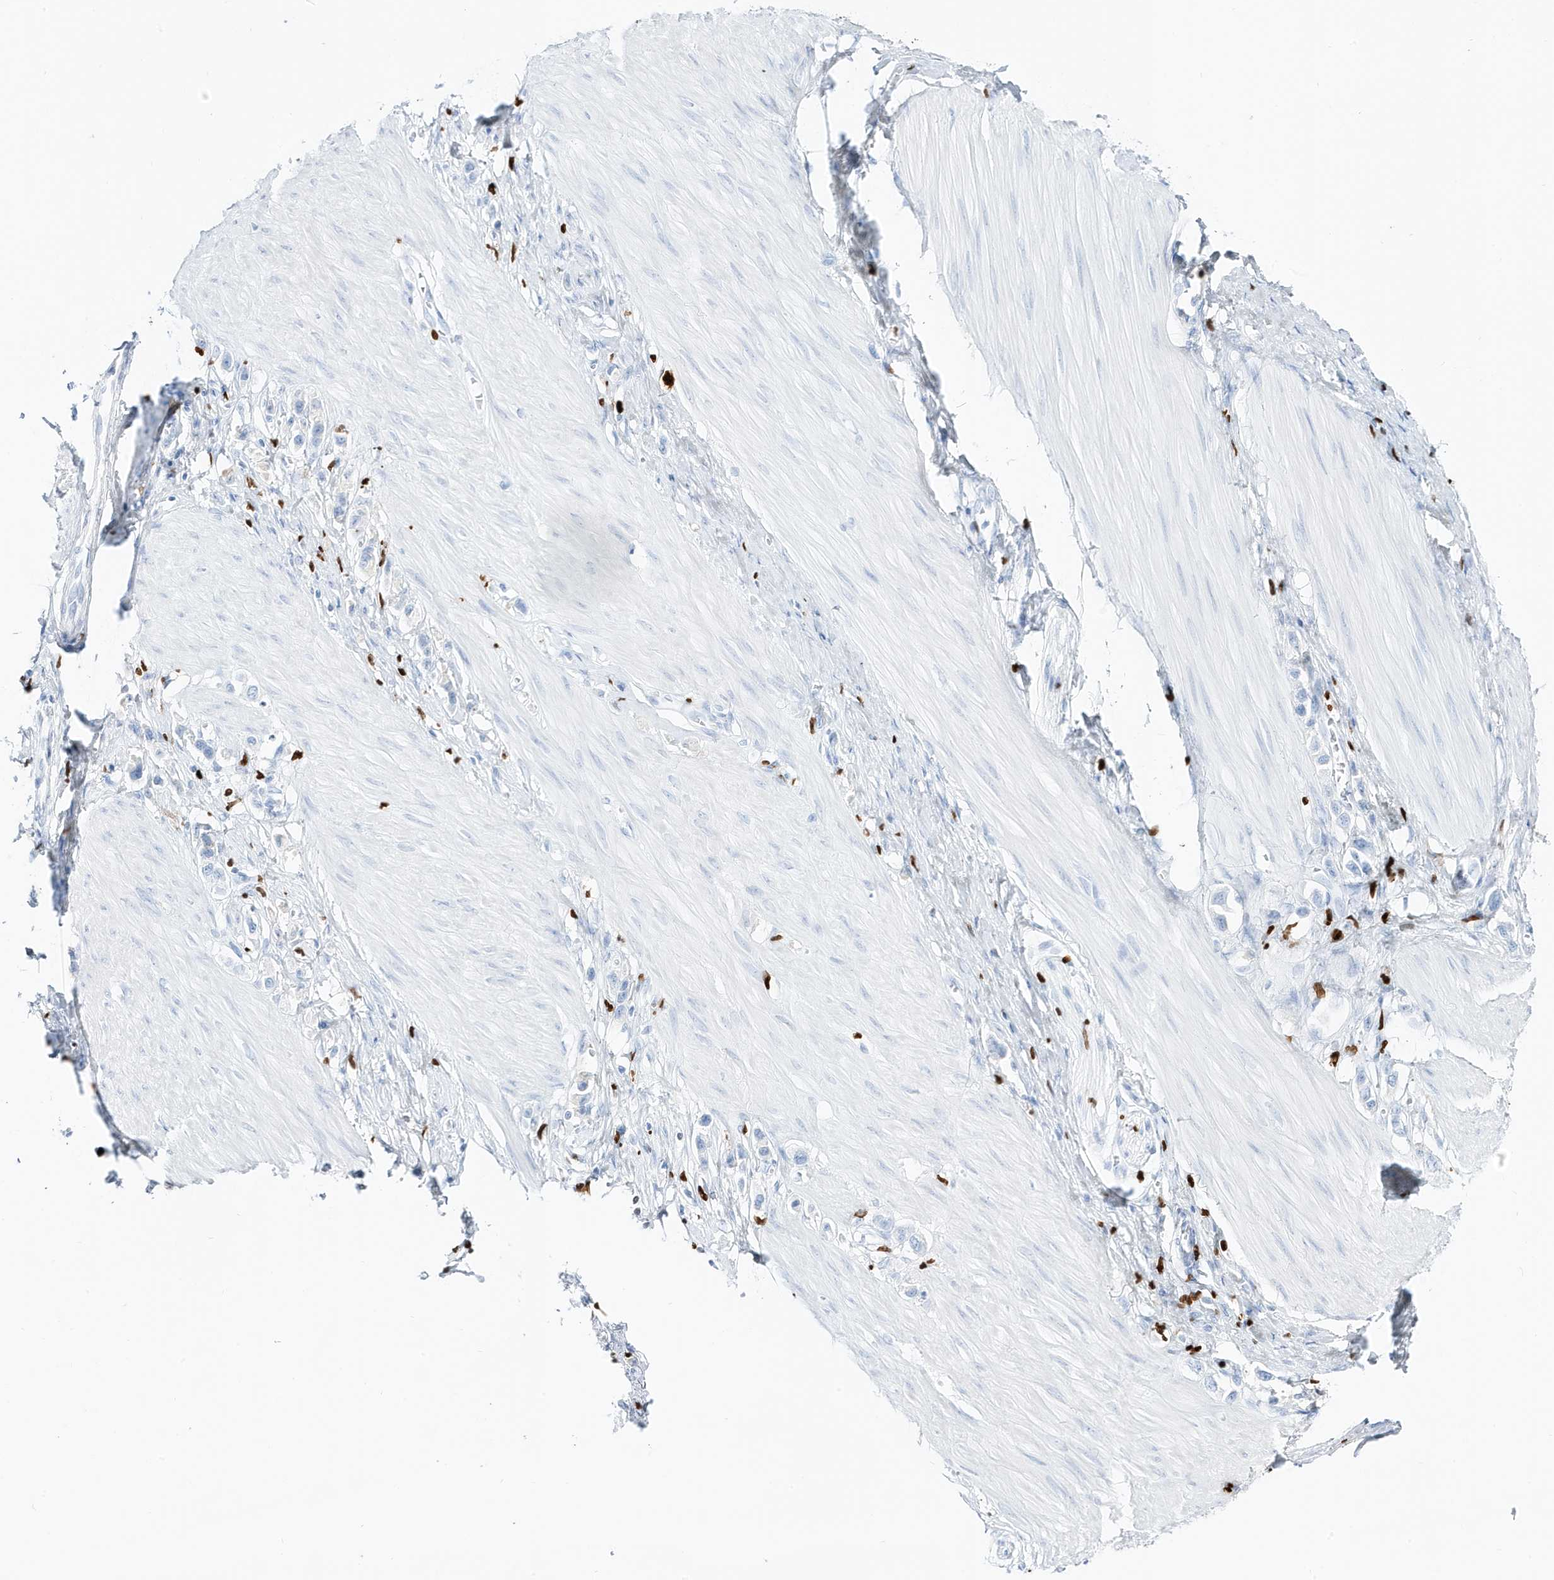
{"staining": {"intensity": "negative", "quantity": "none", "location": "none"}, "tissue": "stomach cancer", "cell_type": "Tumor cells", "image_type": "cancer", "snomed": [{"axis": "morphology", "description": "Adenocarcinoma, NOS"}, {"axis": "topography", "description": "Stomach"}], "caption": "This is an immunohistochemistry (IHC) histopathology image of stomach cancer. There is no staining in tumor cells.", "gene": "MNDA", "patient": {"sex": "female", "age": 65}}